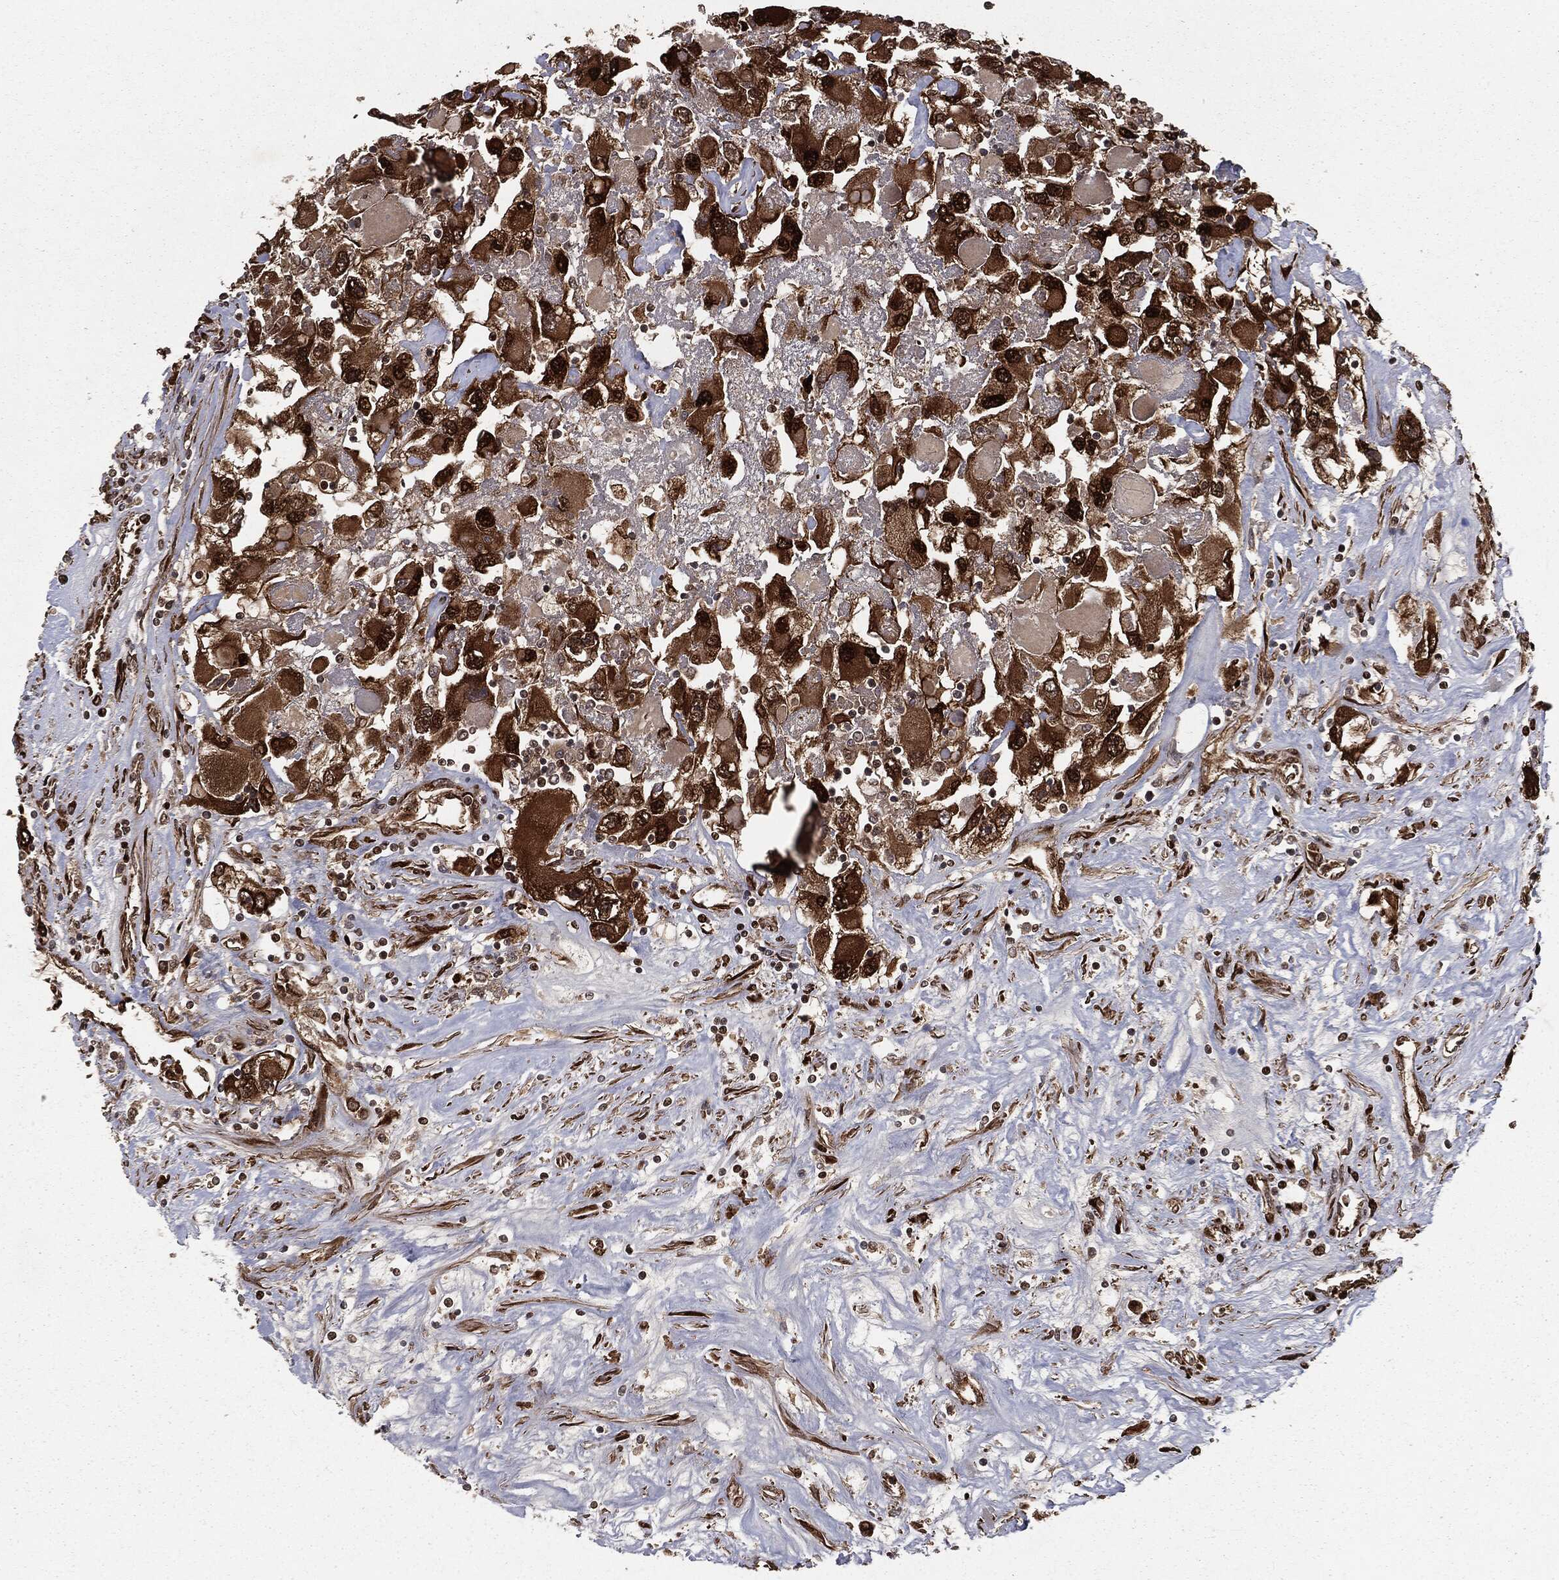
{"staining": {"intensity": "strong", "quantity": ">75%", "location": "cytoplasmic/membranous,nuclear"}, "tissue": "renal cancer", "cell_type": "Tumor cells", "image_type": "cancer", "snomed": [{"axis": "morphology", "description": "Adenocarcinoma, NOS"}, {"axis": "topography", "description": "Kidney"}], "caption": "Protein expression analysis of human renal cancer reveals strong cytoplasmic/membranous and nuclear expression in about >75% of tumor cells.", "gene": "RANBP9", "patient": {"sex": "female", "age": 52}}